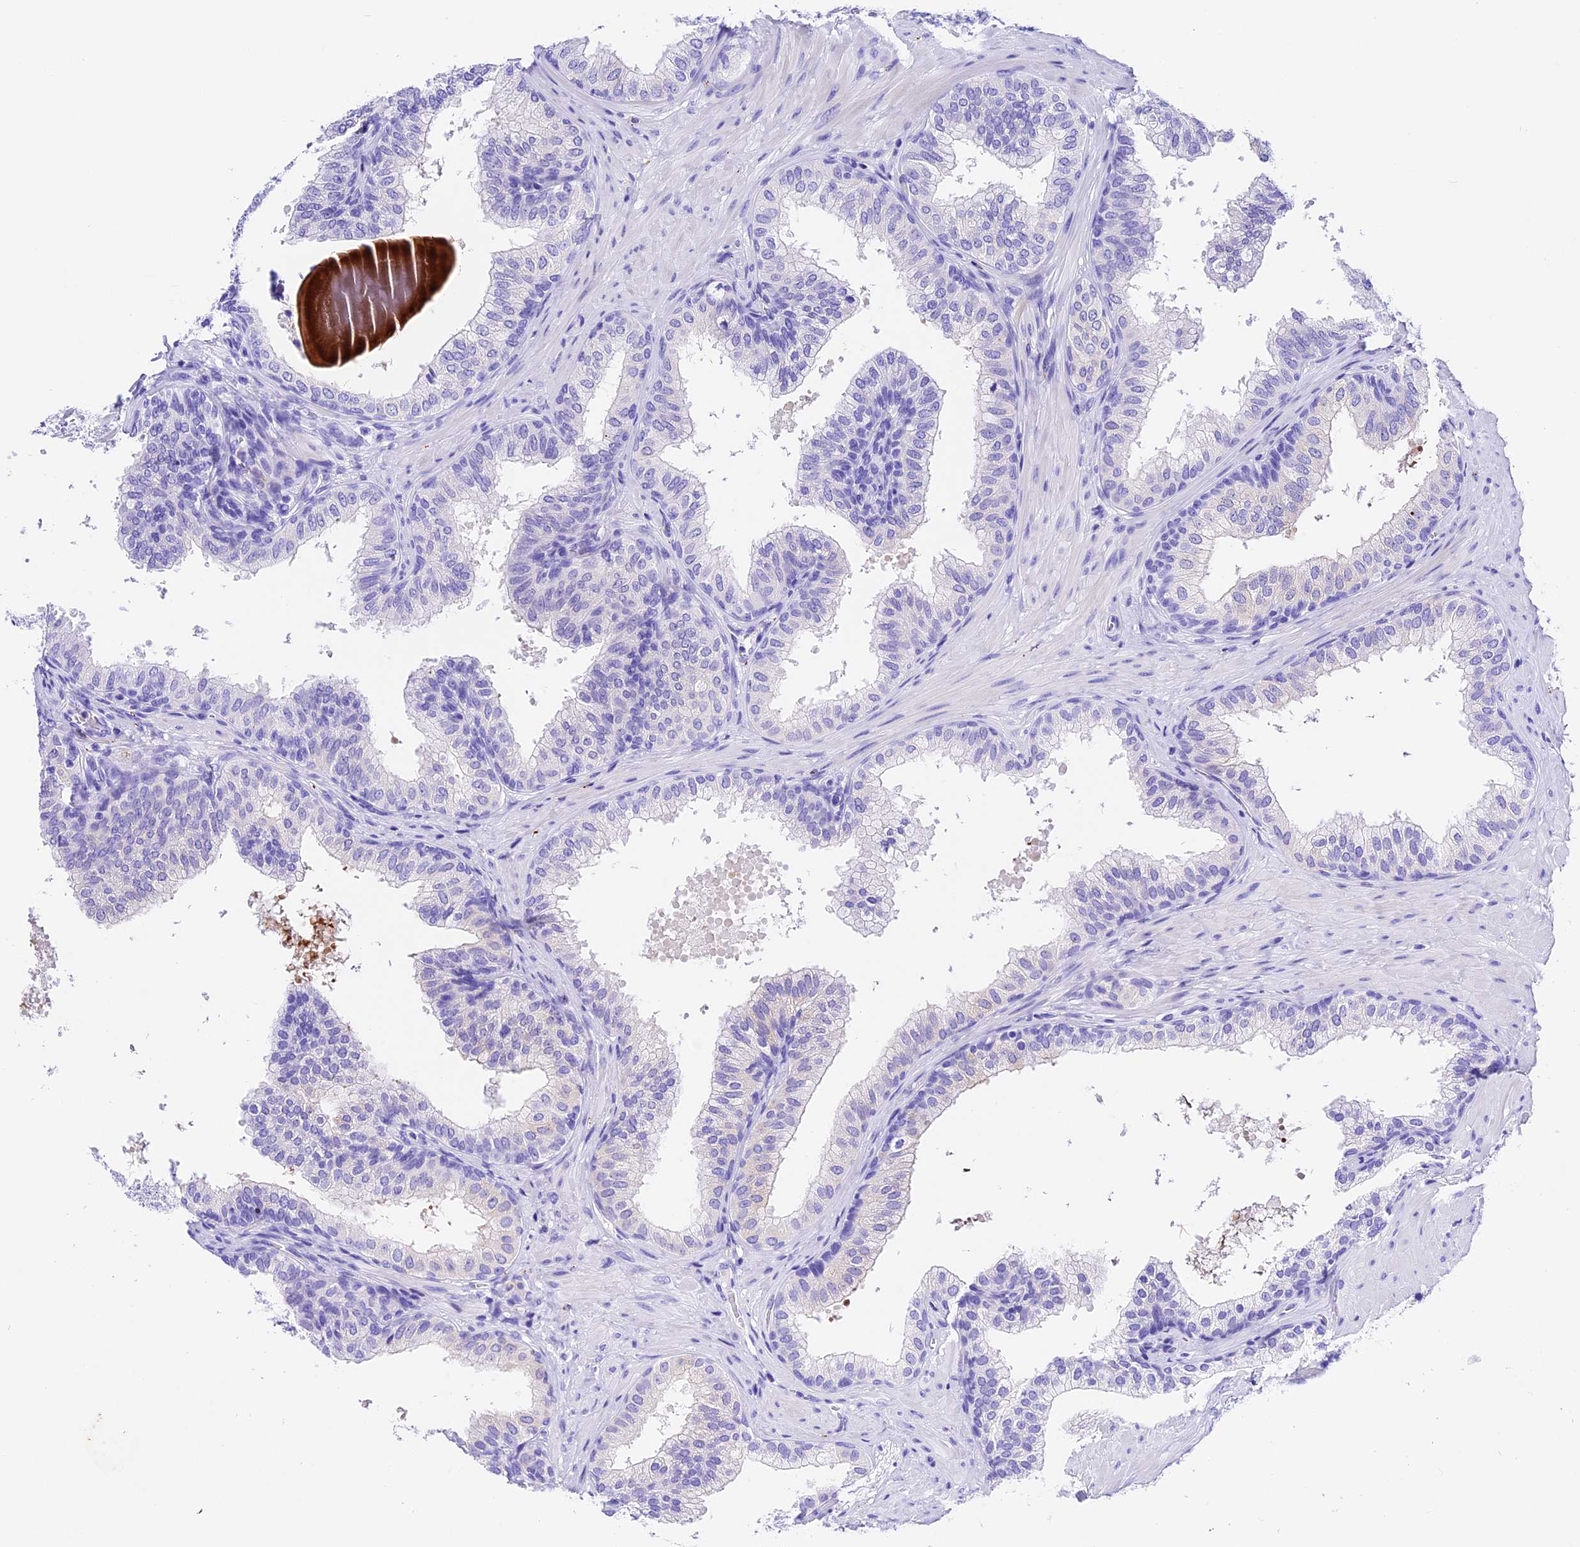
{"staining": {"intensity": "negative", "quantity": "none", "location": "none"}, "tissue": "prostate", "cell_type": "Glandular cells", "image_type": "normal", "snomed": [{"axis": "morphology", "description": "Normal tissue, NOS"}, {"axis": "topography", "description": "Prostate"}], "caption": "The histopathology image reveals no staining of glandular cells in benign prostate.", "gene": "PSG11", "patient": {"sex": "male", "age": 60}}